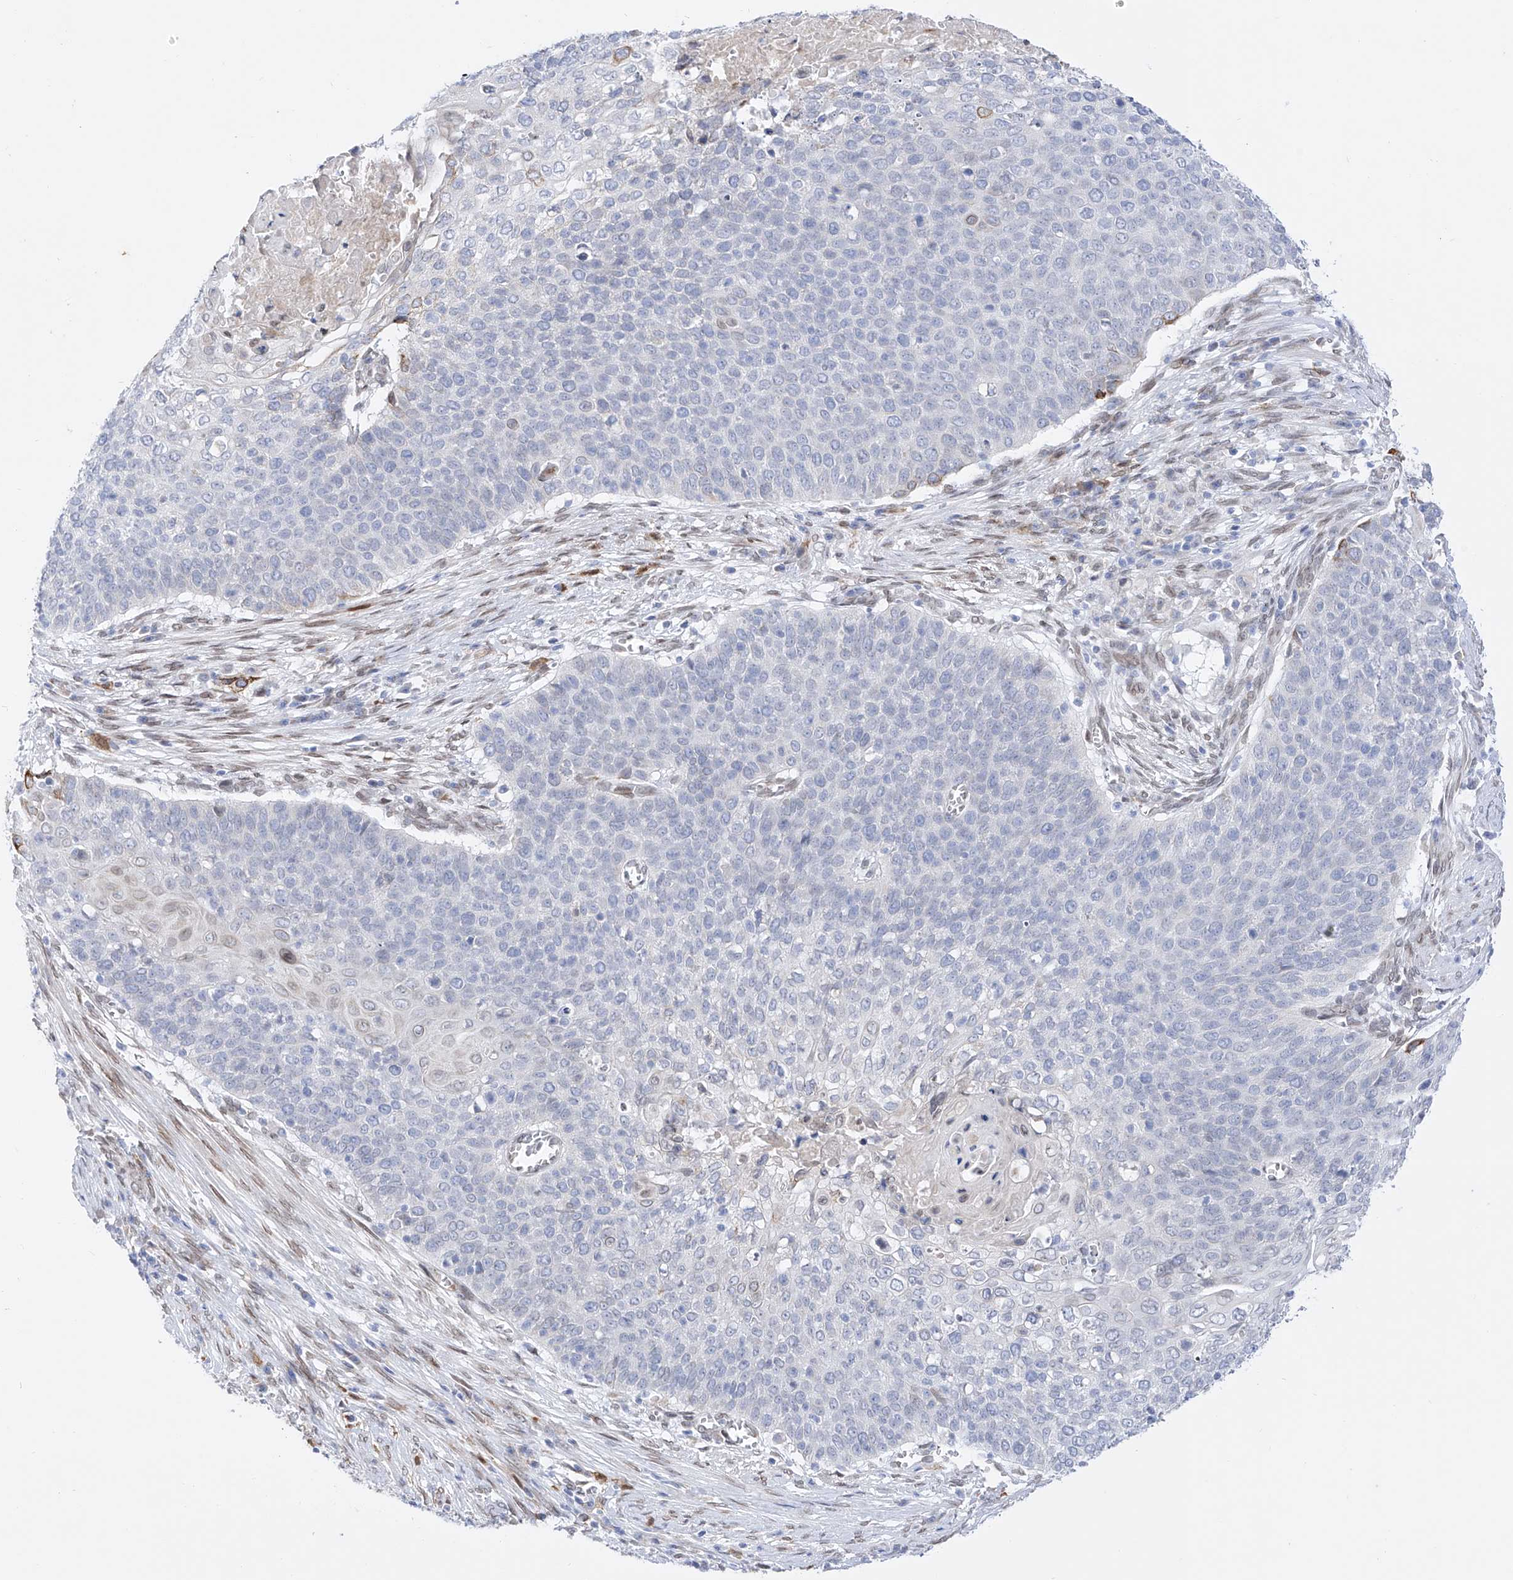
{"staining": {"intensity": "negative", "quantity": "none", "location": "none"}, "tissue": "cervical cancer", "cell_type": "Tumor cells", "image_type": "cancer", "snomed": [{"axis": "morphology", "description": "Squamous cell carcinoma, NOS"}, {"axis": "topography", "description": "Cervix"}], "caption": "The IHC micrograph has no significant positivity in tumor cells of squamous cell carcinoma (cervical) tissue. (Immunohistochemistry (ihc), brightfield microscopy, high magnification).", "gene": "LCLAT1", "patient": {"sex": "female", "age": 39}}